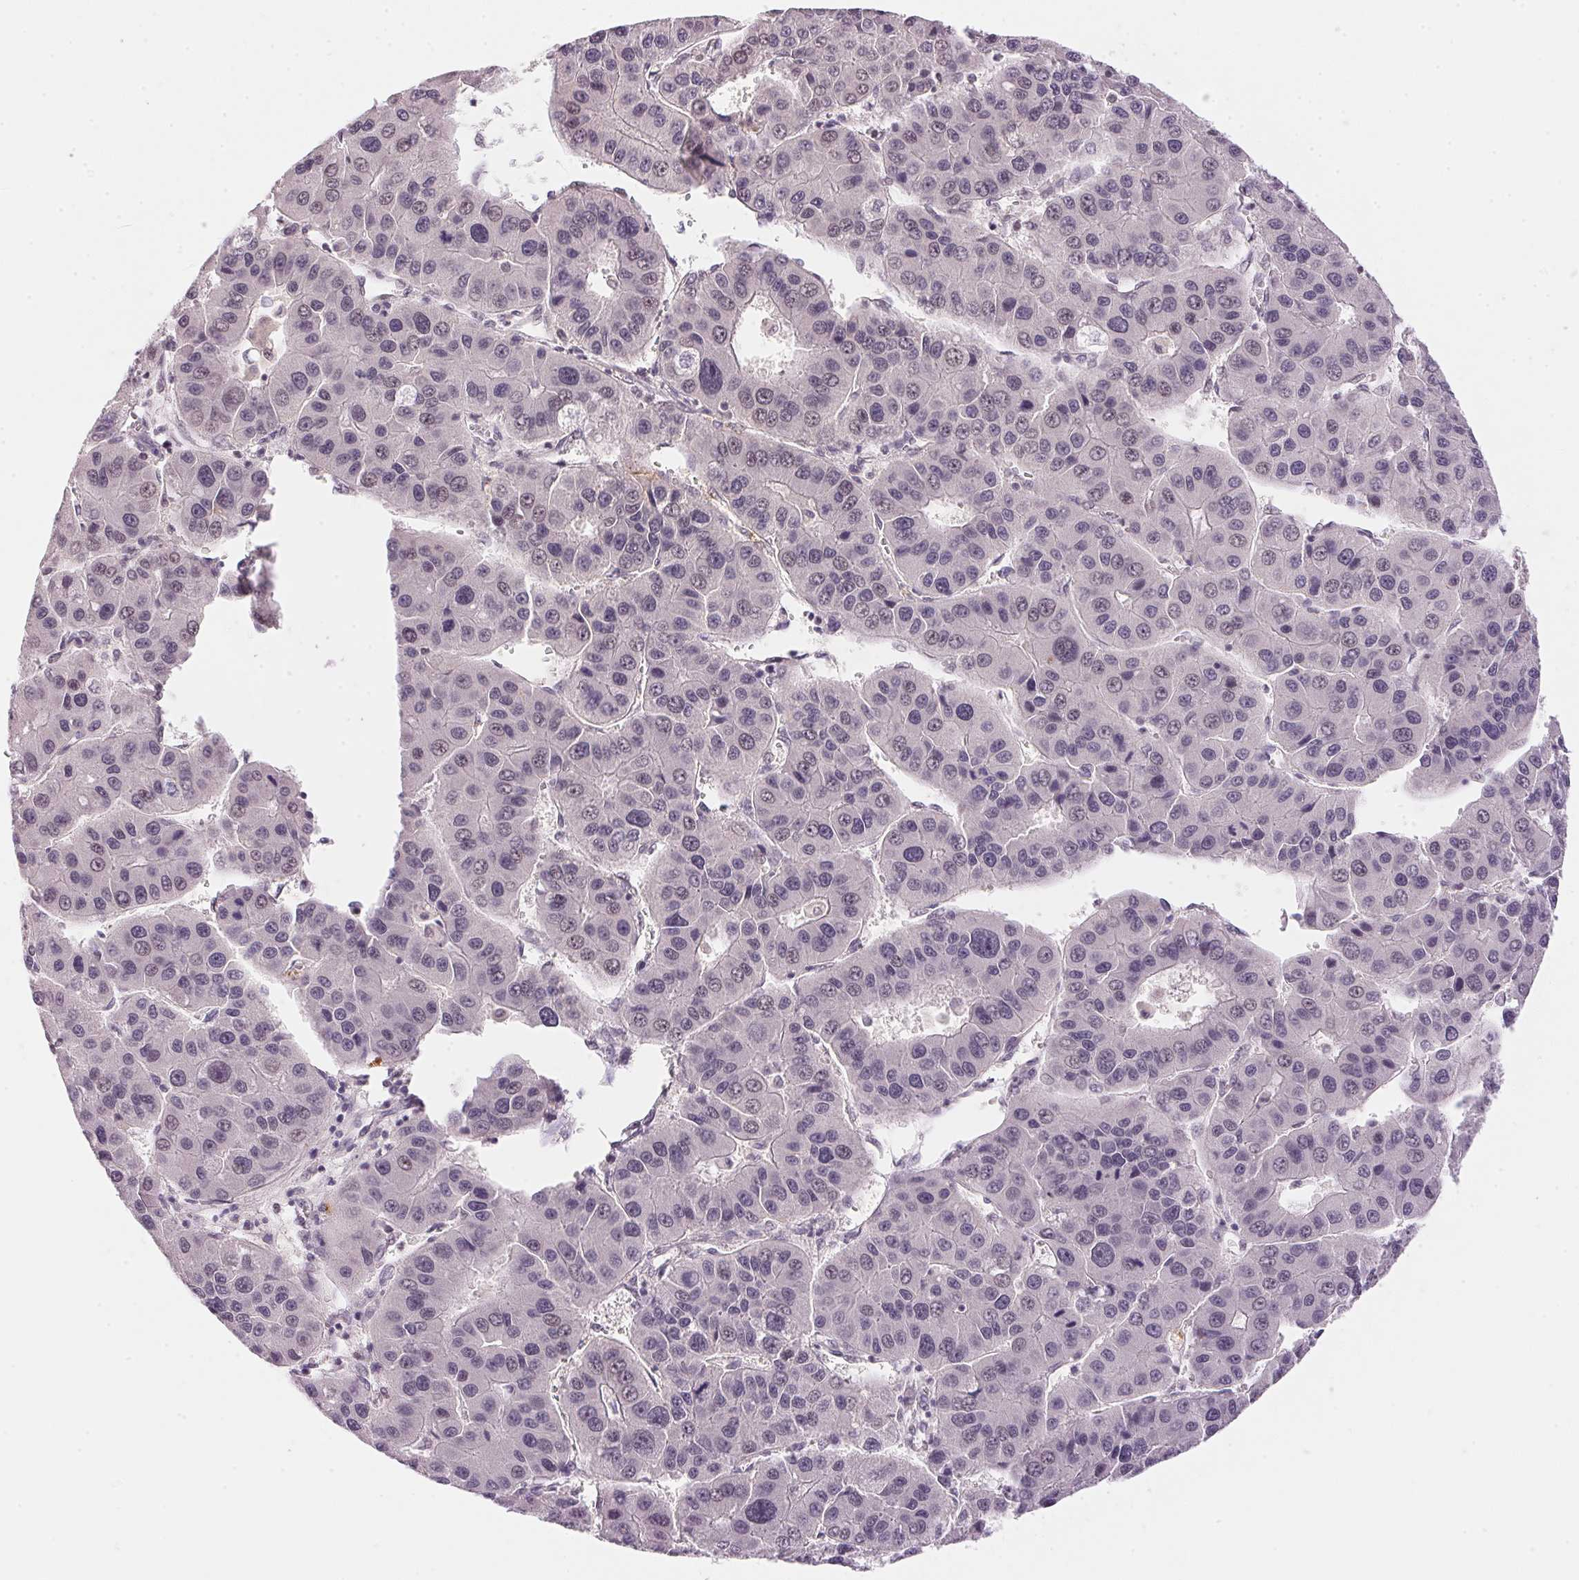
{"staining": {"intensity": "negative", "quantity": "none", "location": "none"}, "tissue": "liver cancer", "cell_type": "Tumor cells", "image_type": "cancer", "snomed": [{"axis": "morphology", "description": "Carcinoma, Hepatocellular, NOS"}, {"axis": "topography", "description": "Liver"}], "caption": "High power microscopy photomicrograph of an immunohistochemistry (IHC) histopathology image of liver cancer, revealing no significant staining in tumor cells.", "gene": "FNDC4", "patient": {"sex": "male", "age": 73}}